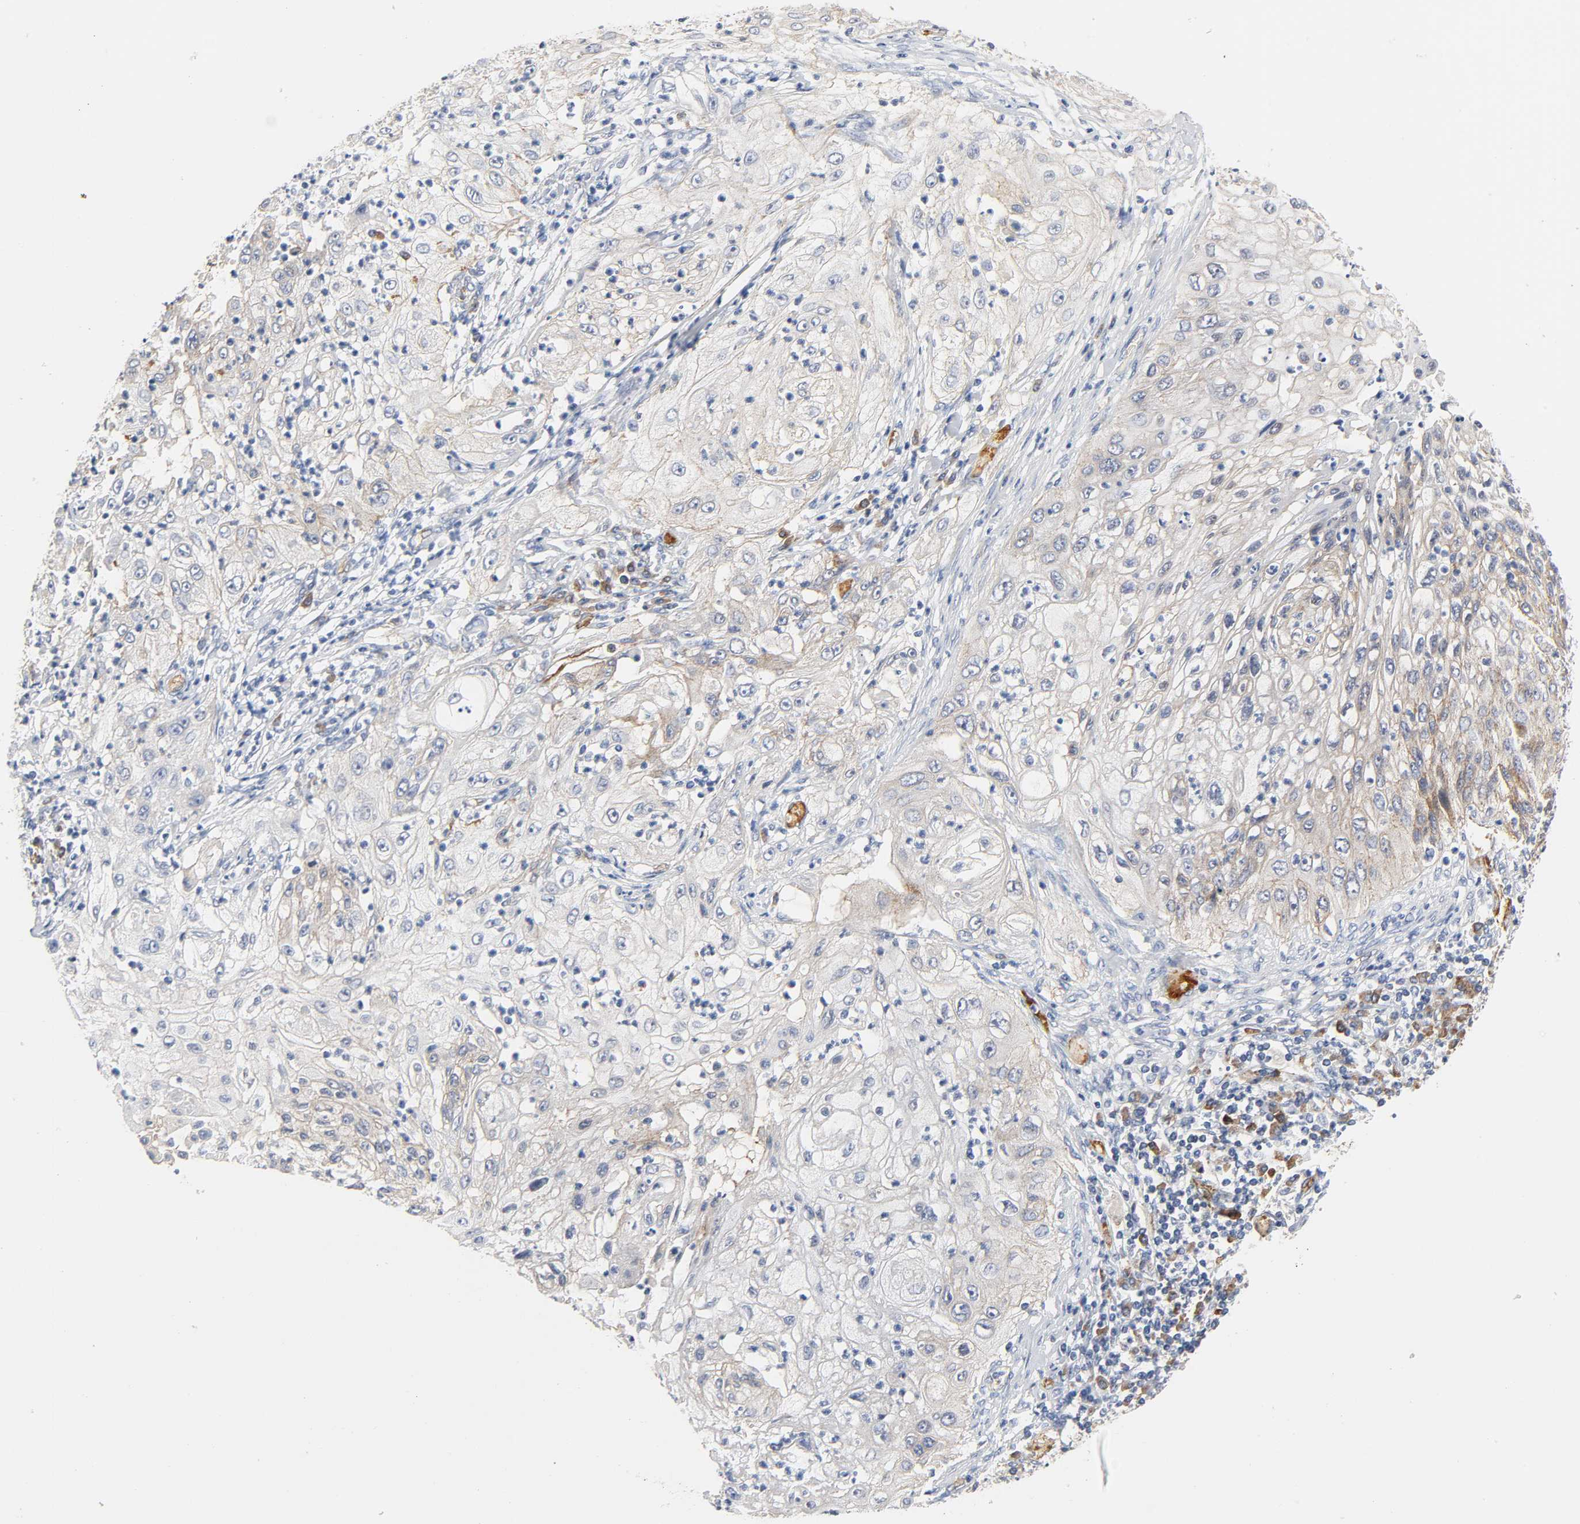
{"staining": {"intensity": "weak", "quantity": "25%-75%", "location": "cytoplasmic/membranous"}, "tissue": "lung cancer", "cell_type": "Tumor cells", "image_type": "cancer", "snomed": [{"axis": "morphology", "description": "Inflammation, NOS"}, {"axis": "morphology", "description": "Squamous cell carcinoma, NOS"}, {"axis": "topography", "description": "Lymph node"}, {"axis": "topography", "description": "Soft tissue"}, {"axis": "topography", "description": "Lung"}], "caption": "Lung cancer tissue demonstrates weak cytoplasmic/membranous staining in approximately 25%-75% of tumor cells", "gene": "CD2AP", "patient": {"sex": "male", "age": 66}}